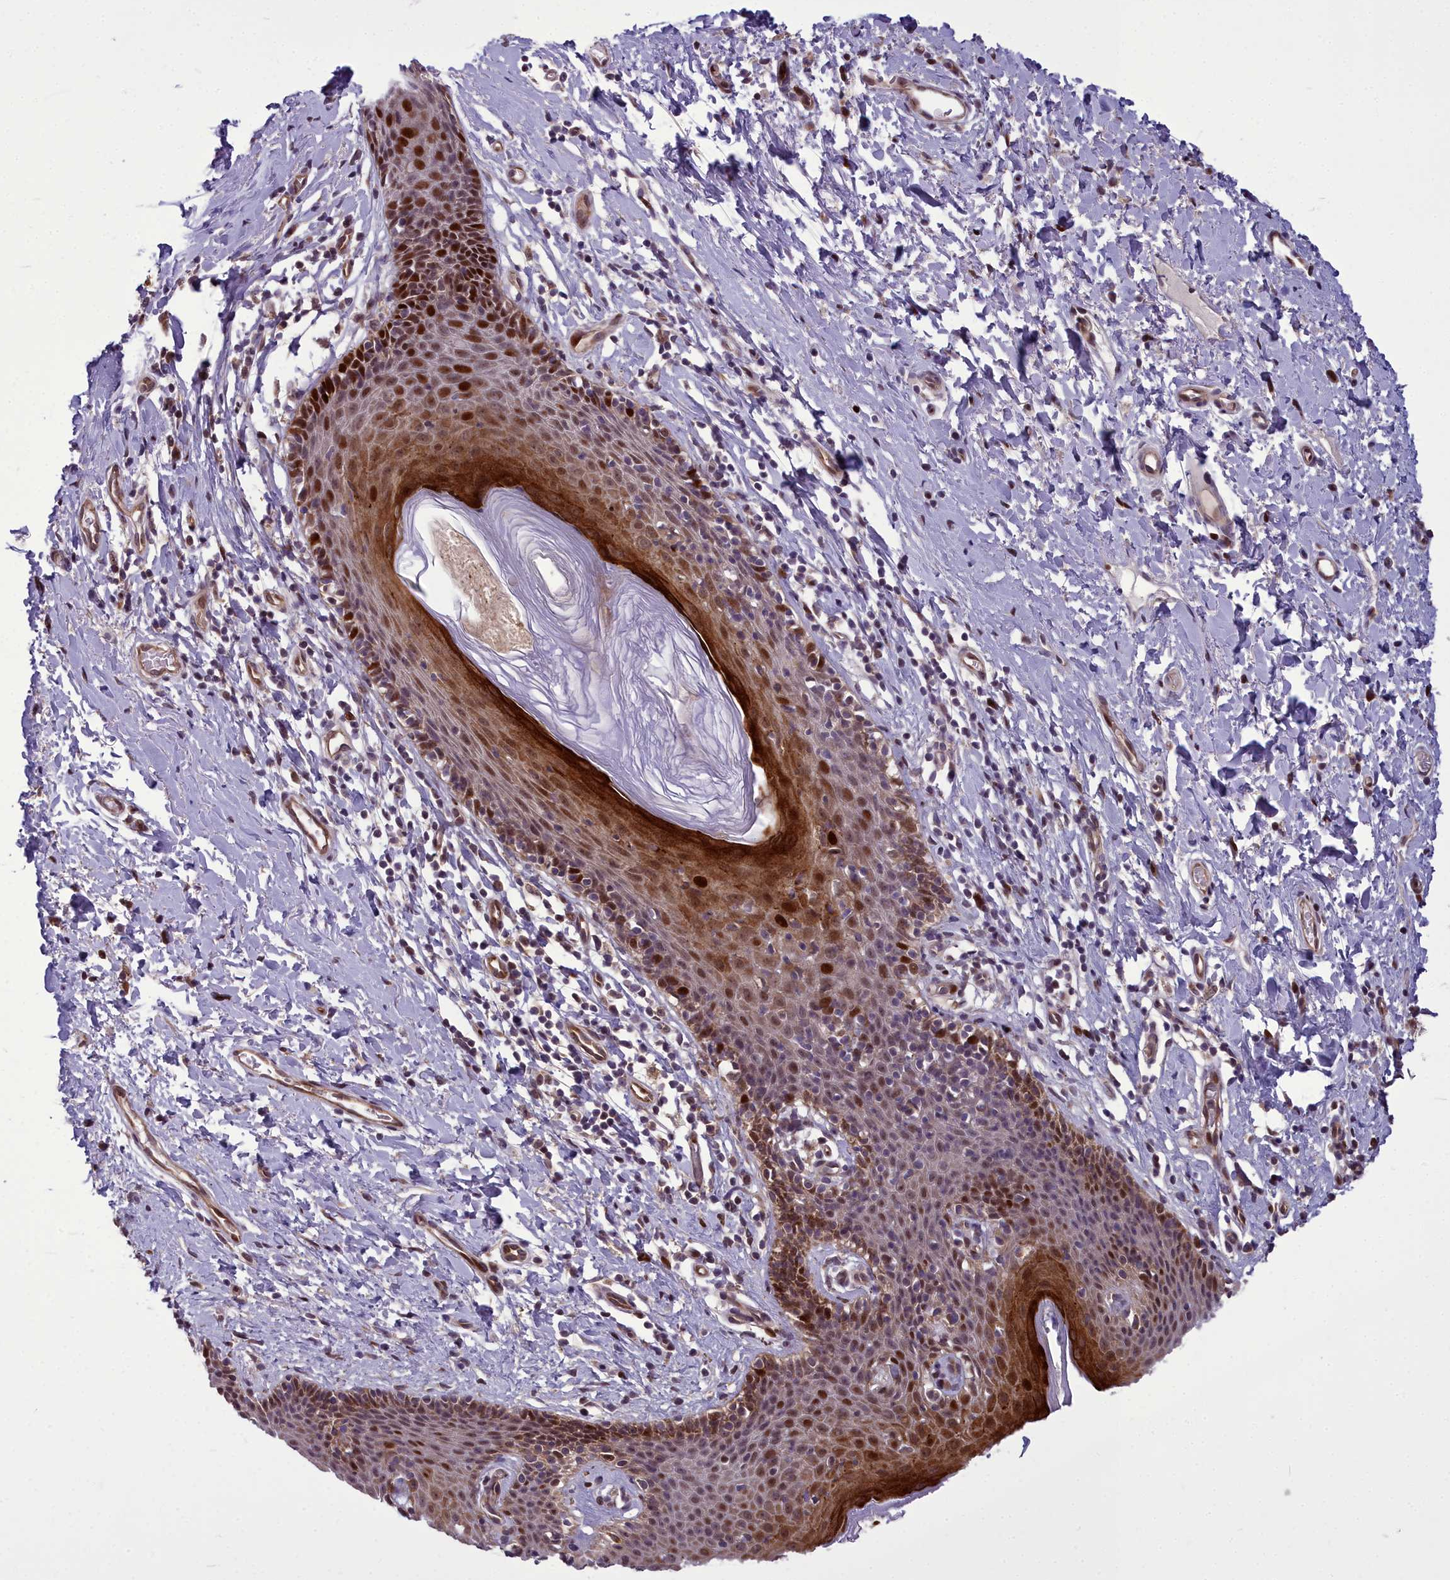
{"staining": {"intensity": "strong", "quantity": "25%-75%", "location": "cytoplasmic/membranous,nuclear"}, "tissue": "skin", "cell_type": "Epidermal cells", "image_type": "normal", "snomed": [{"axis": "morphology", "description": "Normal tissue, NOS"}, {"axis": "topography", "description": "Vulva"}], "caption": "Strong cytoplasmic/membranous,nuclear protein expression is identified in about 25%-75% of epidermal cells in skin.", "gene": "AP1M1", "patient": {"sex": "female", "age": 66}}